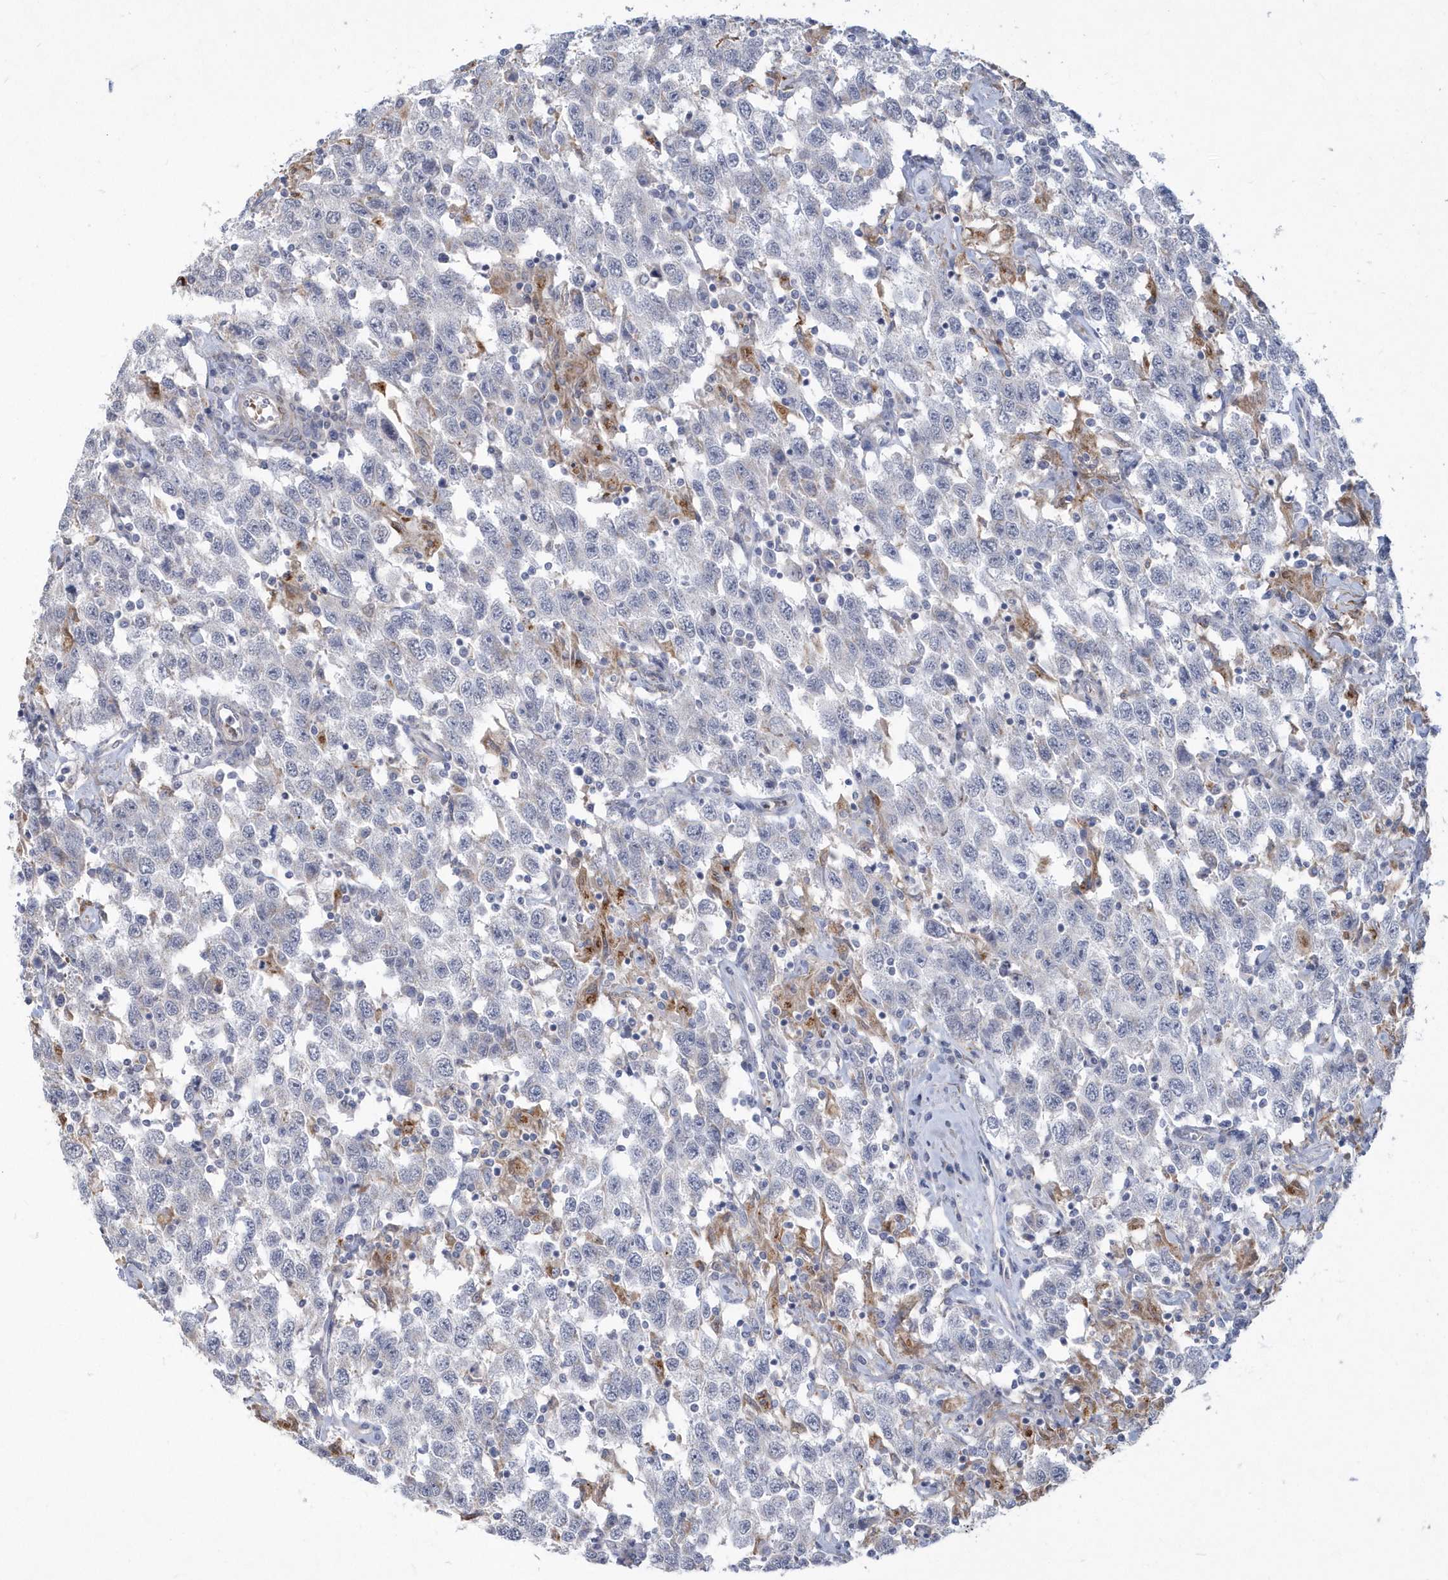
{"staining": {"intensity": "negative", "quantity": "none", "location": "none"}, "tissue": "testis cancer", "cell_type": "Tumor cells", "image_type": "cancer", "snomed": [{"axis": "morphology", "description": "Seminoma, NOS"}, {"axis": "topography", "description": "Testis"}], "caption": "Tumor cells are negative for protein expression in human seminoma (testis).", "gene": "TSPEAR", "patient": {"sex": "male", "age": 41}}